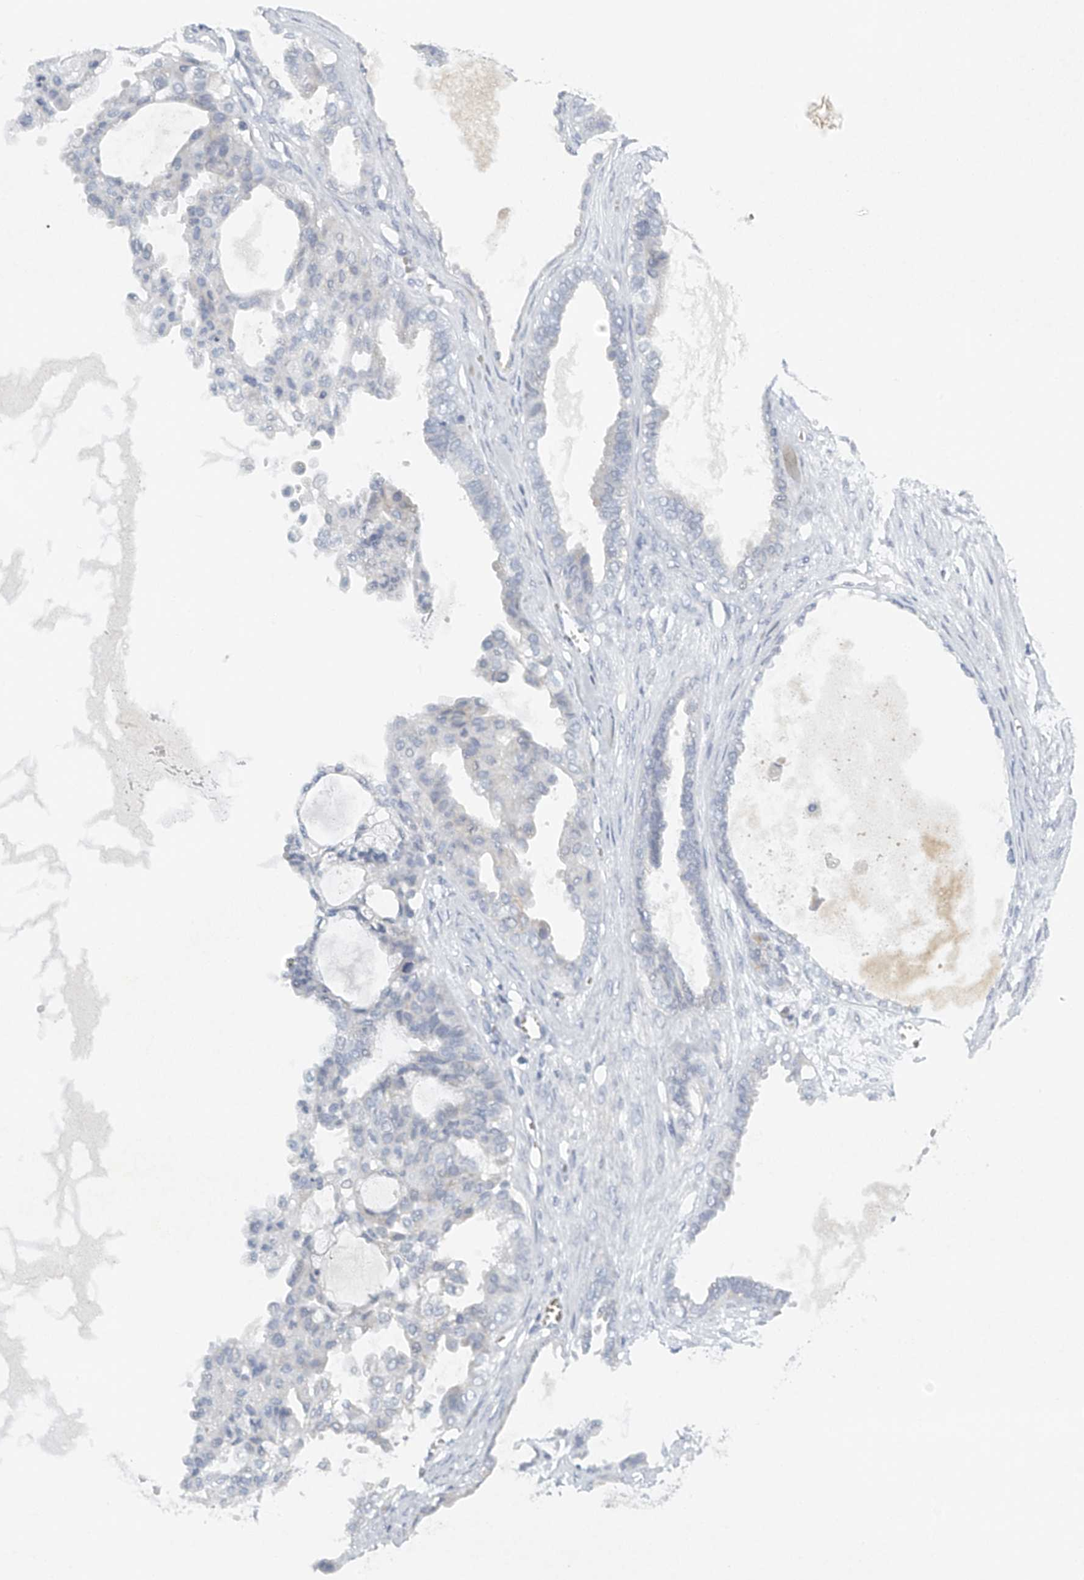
{"staining": {"intensity": "negative", "quantity": "none", "location": "none"}, "tissue": "ovarian cancer", "cell_type": "Tumor cells", "image_type": "cancer", "snomed": [{"axis": "morphology", "description": "Carcinoma, NOS"}, {"axis": "morphology", "description": "Carcinoma, endometroid"}, {"axis": "topography", "description": "Ovary"}], "caption": "There is no significant staining in tumor cells of ovarian cancer.", "gene": "FAT2", "patient": {"sex": "female", "age": 50}}